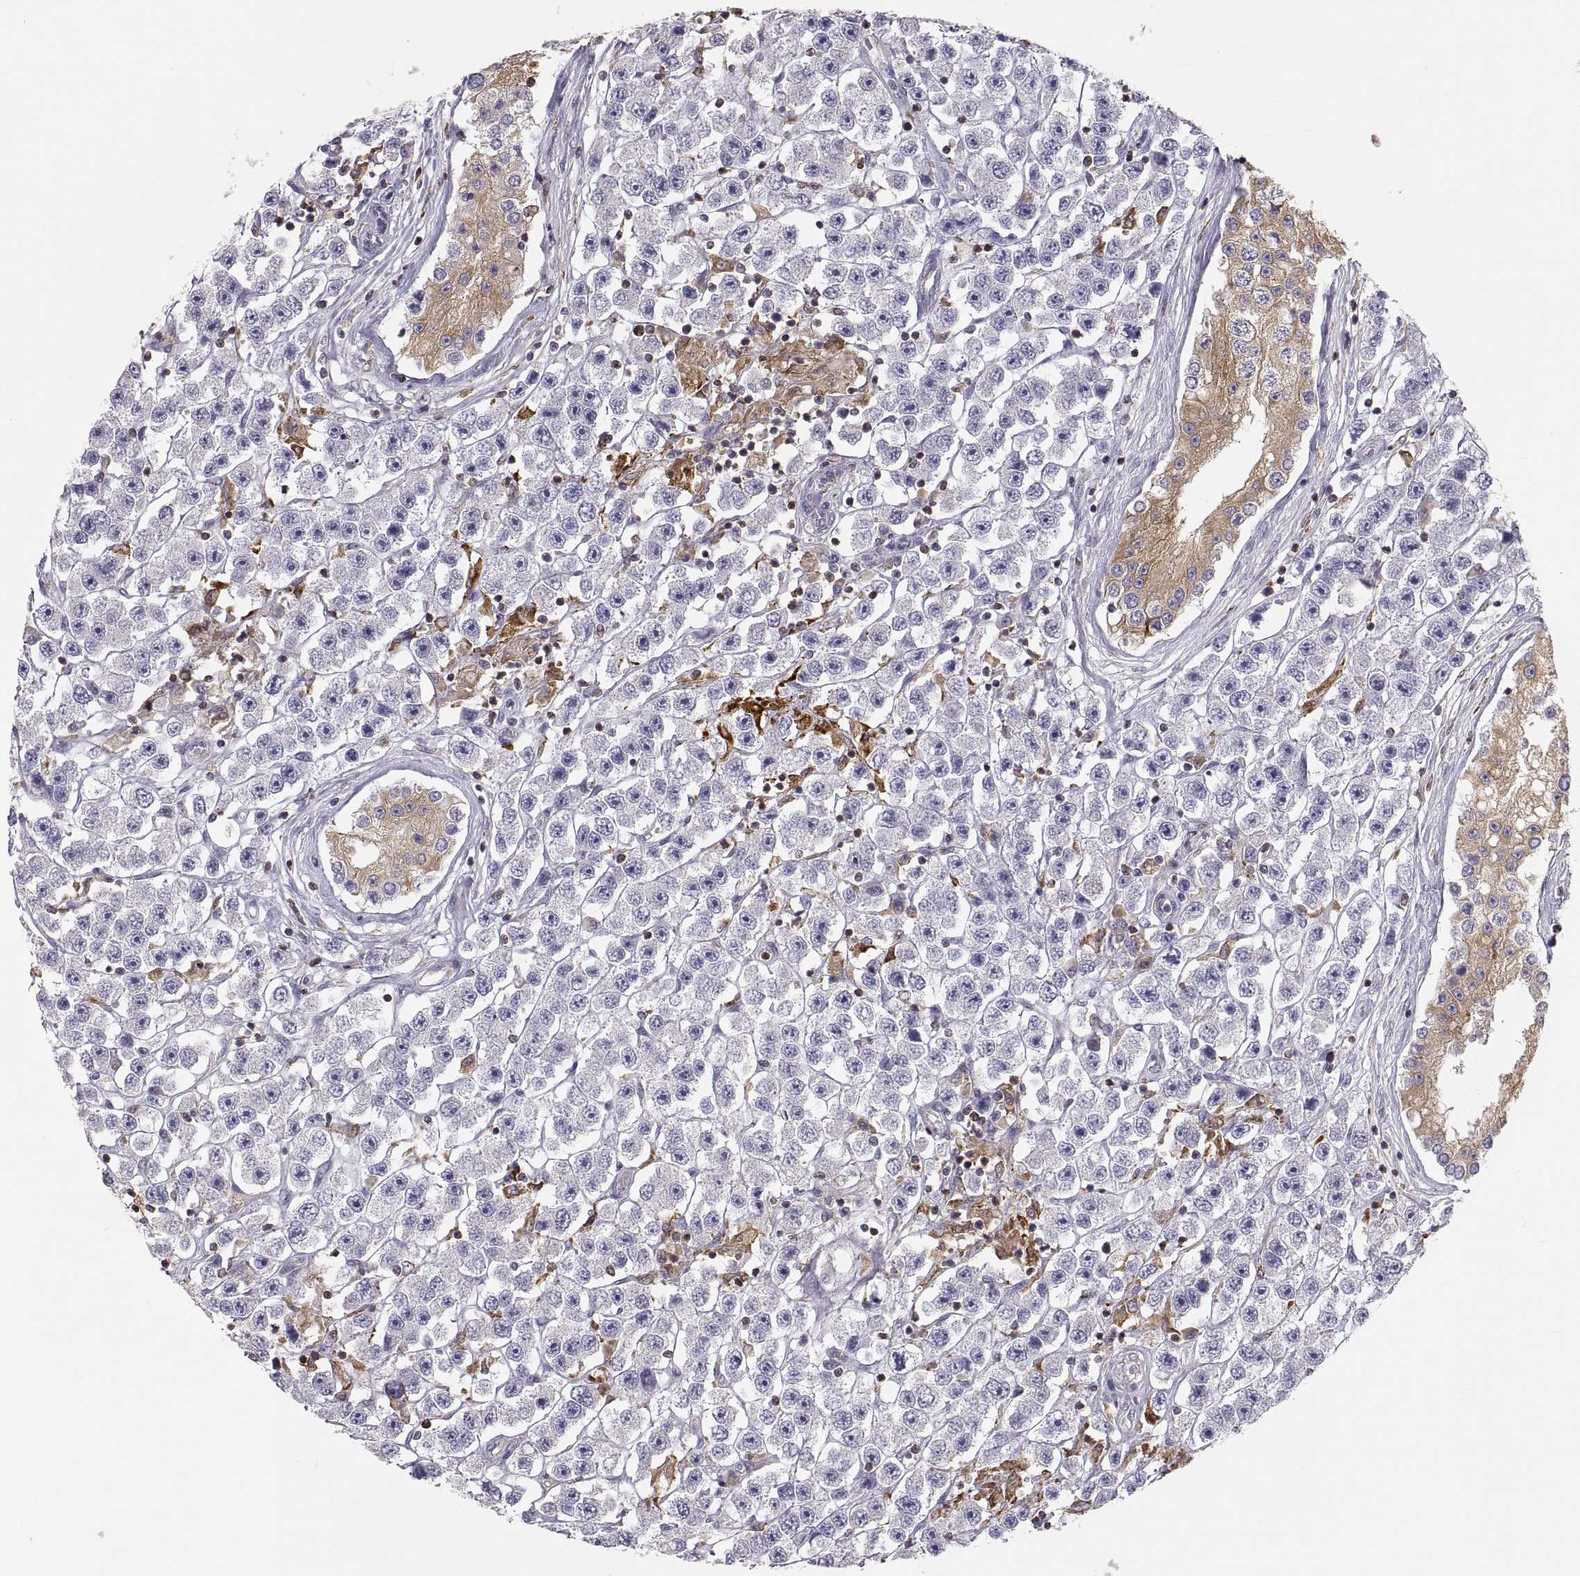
{"staining": {"intensity": "negative", "quantity": "none", "location": "none"}, "tissue": "testis cancer", "cell_type": "Tumor cells", "image_type": "cancer", "snomed": [{"axis": "morphology", "description": "Seminoma, NOS"}, {"axis": "topography", "description": "Testis"}], "caption": "Tumor cells show no significant positivity in testis seminoma.", "gene": "ERO1A", "patient": {"sex": "male", "age": 45}}